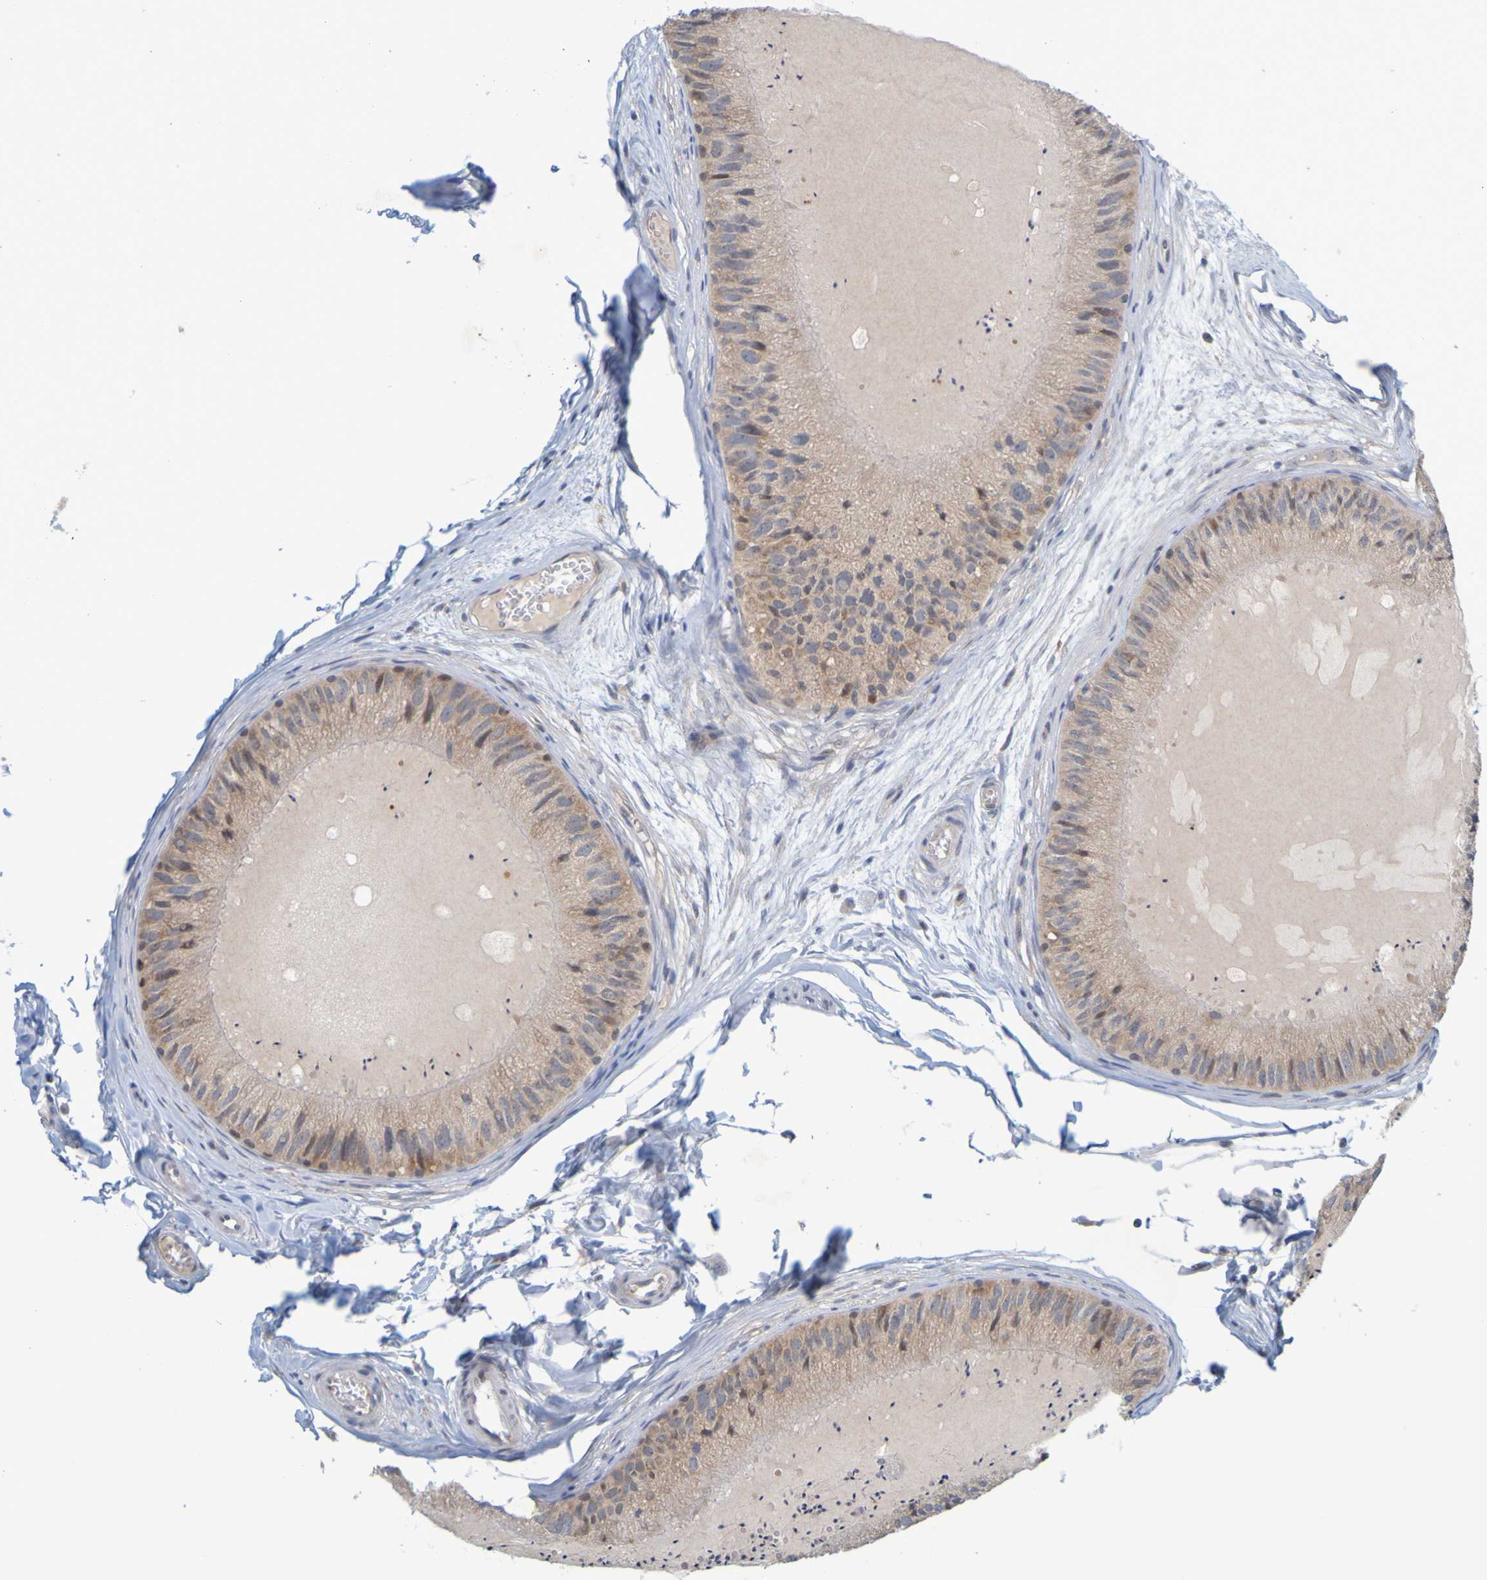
{"staining": {"intensity": "moderate", "quantity": ">75%", "location": "cytoplasmic/membranous"}, "tissue": "epididymis", "cell_type": "Glandular cells", "image_type": "normal", "snomed": [{"axis": "morphology", "description": "Normal tissue, NOS"}, {"axis": "topography", "description": "Epididymis"}], "caption": "DAB (3,3'-diaminobenzidine) immunohistochemical staining of benign human epididymis reveals moderate cytoplasmic/membranous protein staining in approximately >75% of glandular cells.", "gene": "MOGS", "patient": {"sex": "male", "age": 31}}